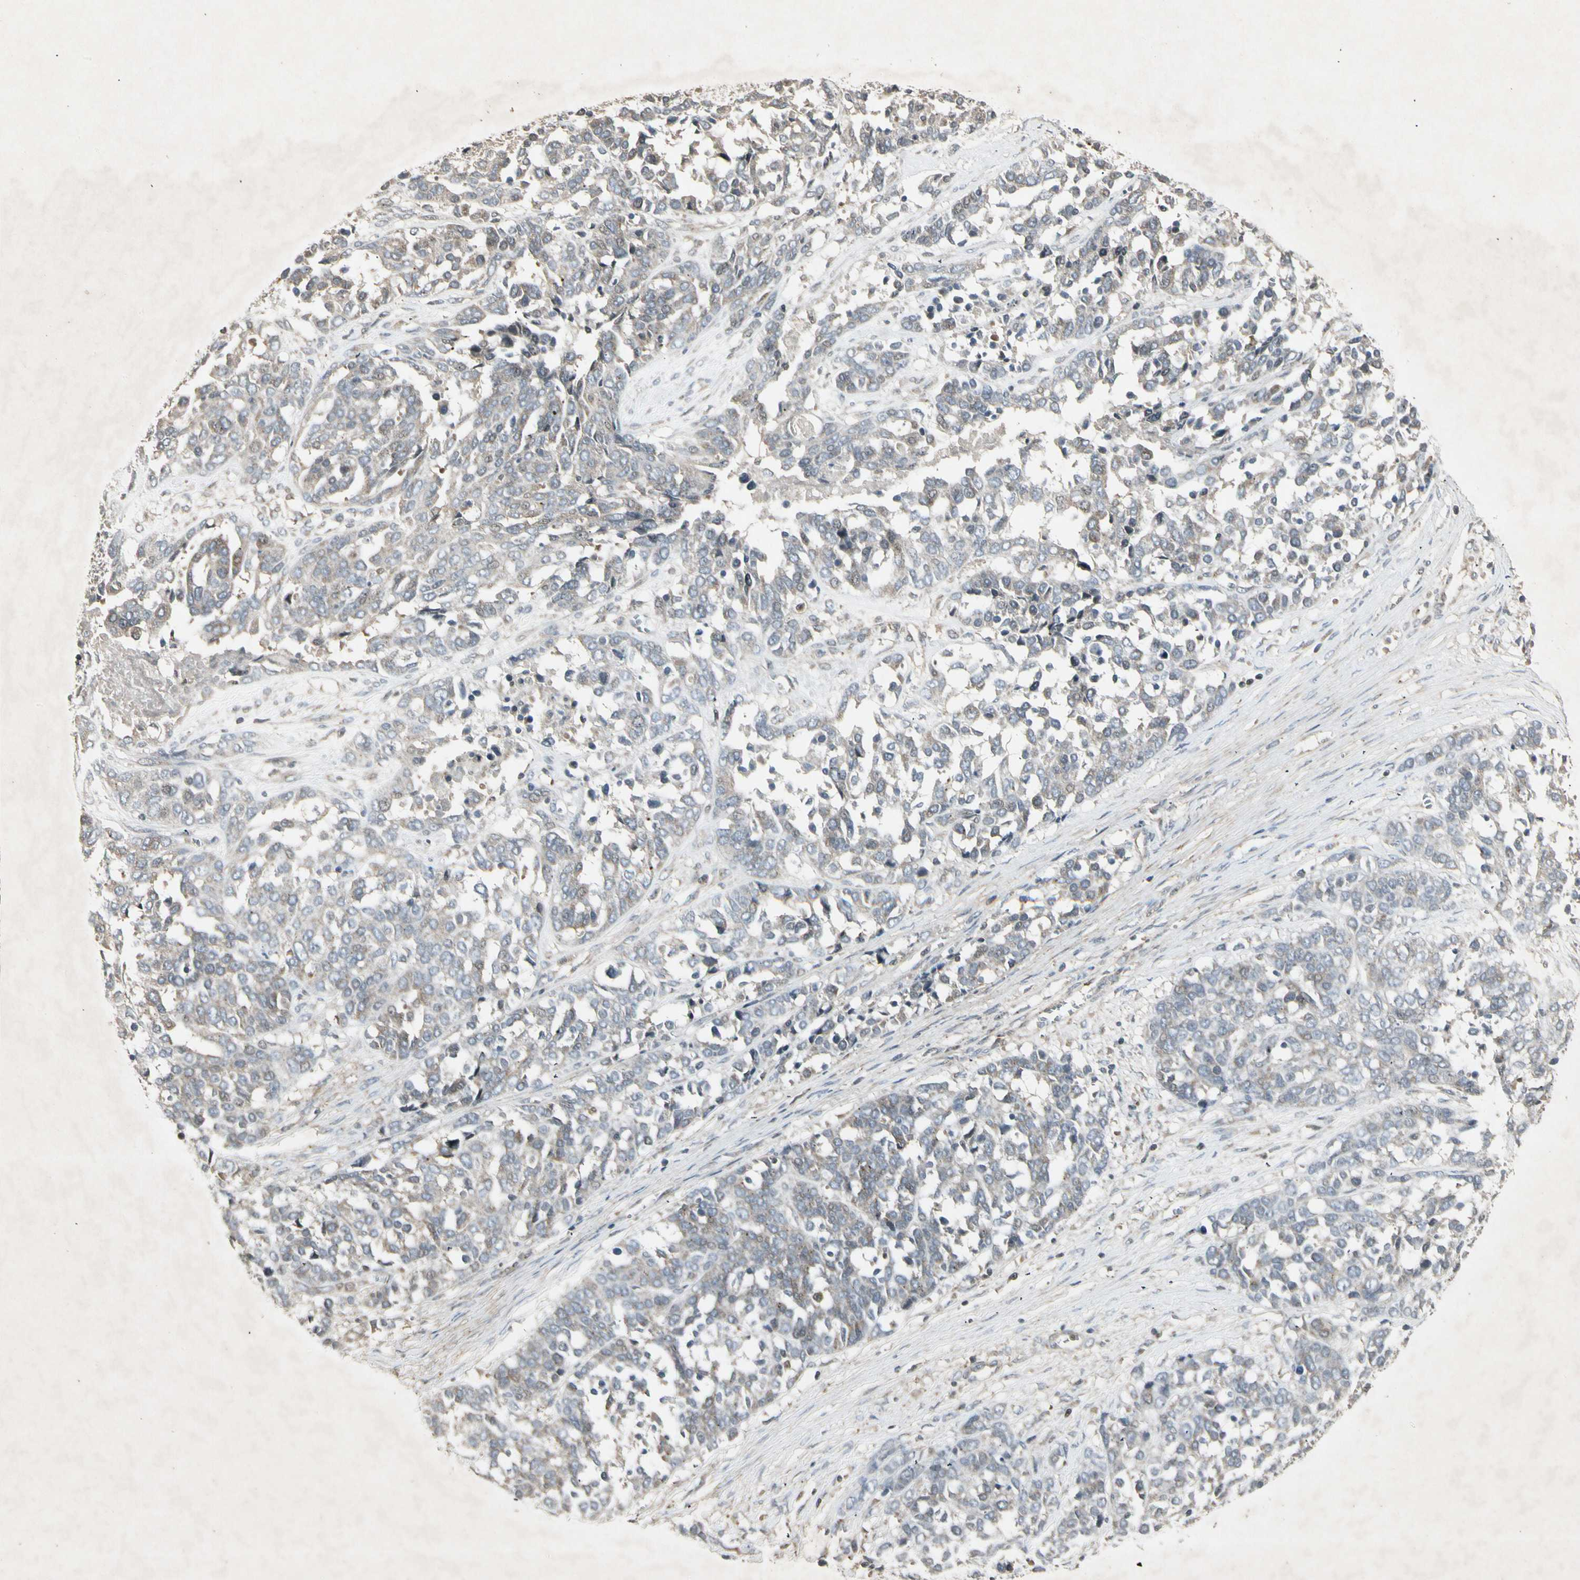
{"staining": {"intensity": "weak", "quantity": "<25%", "location": "cytoplasmic/membranous"}, "tissue": "ovarian cancer", "cell_type": "Tumor cells", "image_type": "cancer", "snomed": [{"axis": "morphology", "description": "Cystadenocarcinoma, serous, NOS"}, {"axis": "topography", "description": "Ovary"}], "caption": "An image of human ovarian cancer is negative for staining in tumor cells.", "gene": "TEK", "patient": {"sex": "female", "age": 44}}